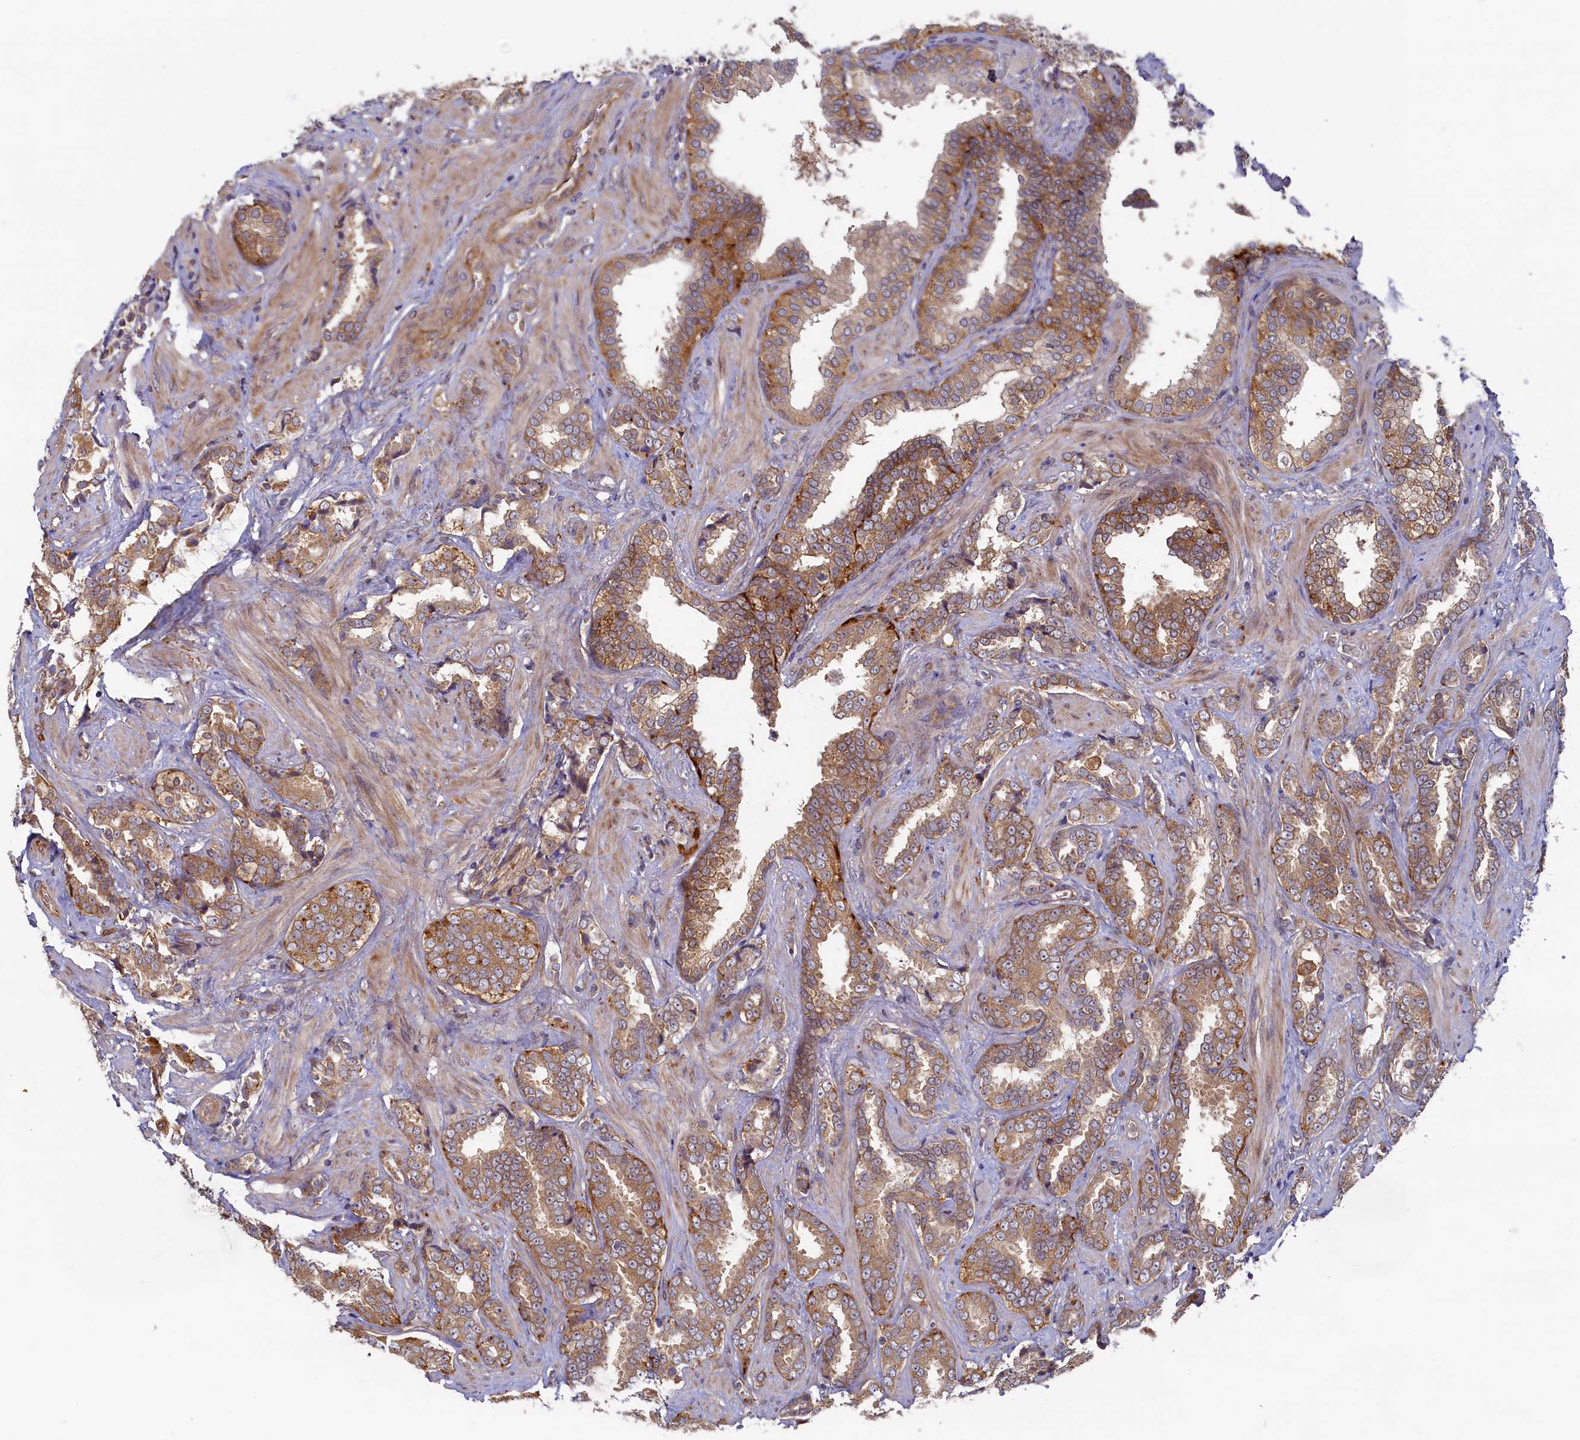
{"staining": {"intensity": "moderate", "quantity": ">75%", "location": "cytoplasmic/membranous"}, "tissue": "prostate cancer", "cell_type": "Tumor cells", "image_type": "cancer", "snomed": [{"axis": "morphology", "description": "Adenocarcinoma, High grade"}, {"axis": "topography", "description": "Prostate and seminal vesicle, NOS"}], "caption": "About >75% of tumor cells in prostate cancer (adenocarcinoma (high-grade)) demonstrate moderate cytoplasmic/membranous protein staining as visualized by brown immunohistochemical staining.", "gene": "STX12", "patient": {"sex": "male", "age": 67}}